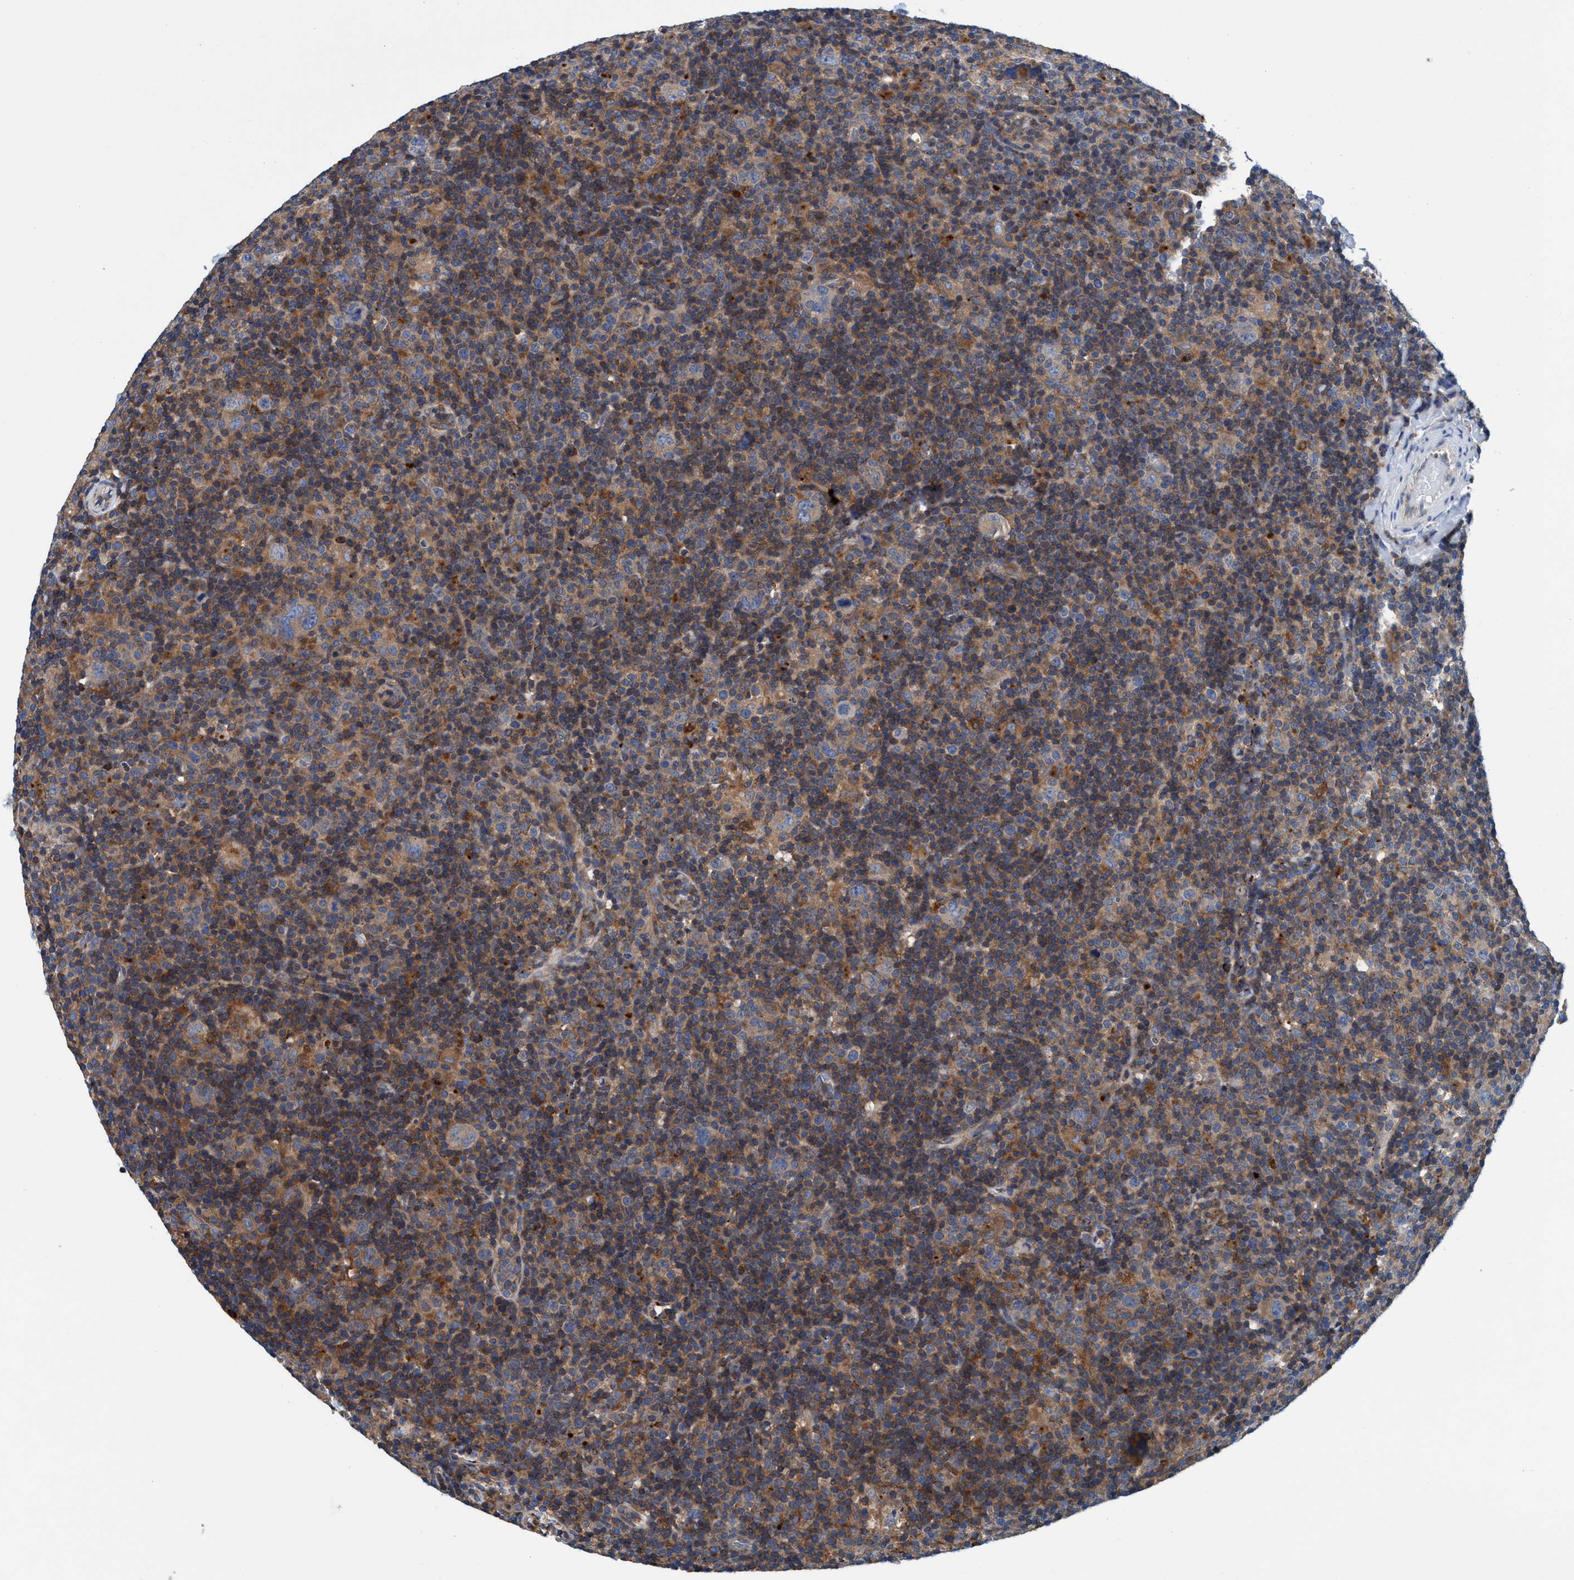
{"staining": {"intensity": "weak", "quantity": ">75%", "location": "cytoplasmic/membranous"}, "tissue": "lymphoma", "cell_type": "Tumor cells", "image_type": "cancer", "snomed": [{"axis": "morphology", "description": "Hodgkin's disease, NOS"}, {"axis": "topography", "description": "Lymph node"}], "caption": "Protein expression analysis of human lymphoma reveals weak cytoplasmic/membranous positivity in approximately >75% of tumor cells. The staining was performed using DAB to visualize the protein expression in brown, while the nuclei were stained in blue with hematoxylin (Magnification: 20x).", "gene": "ENDOG", "patient": {"sex": "female", "age": 57}}